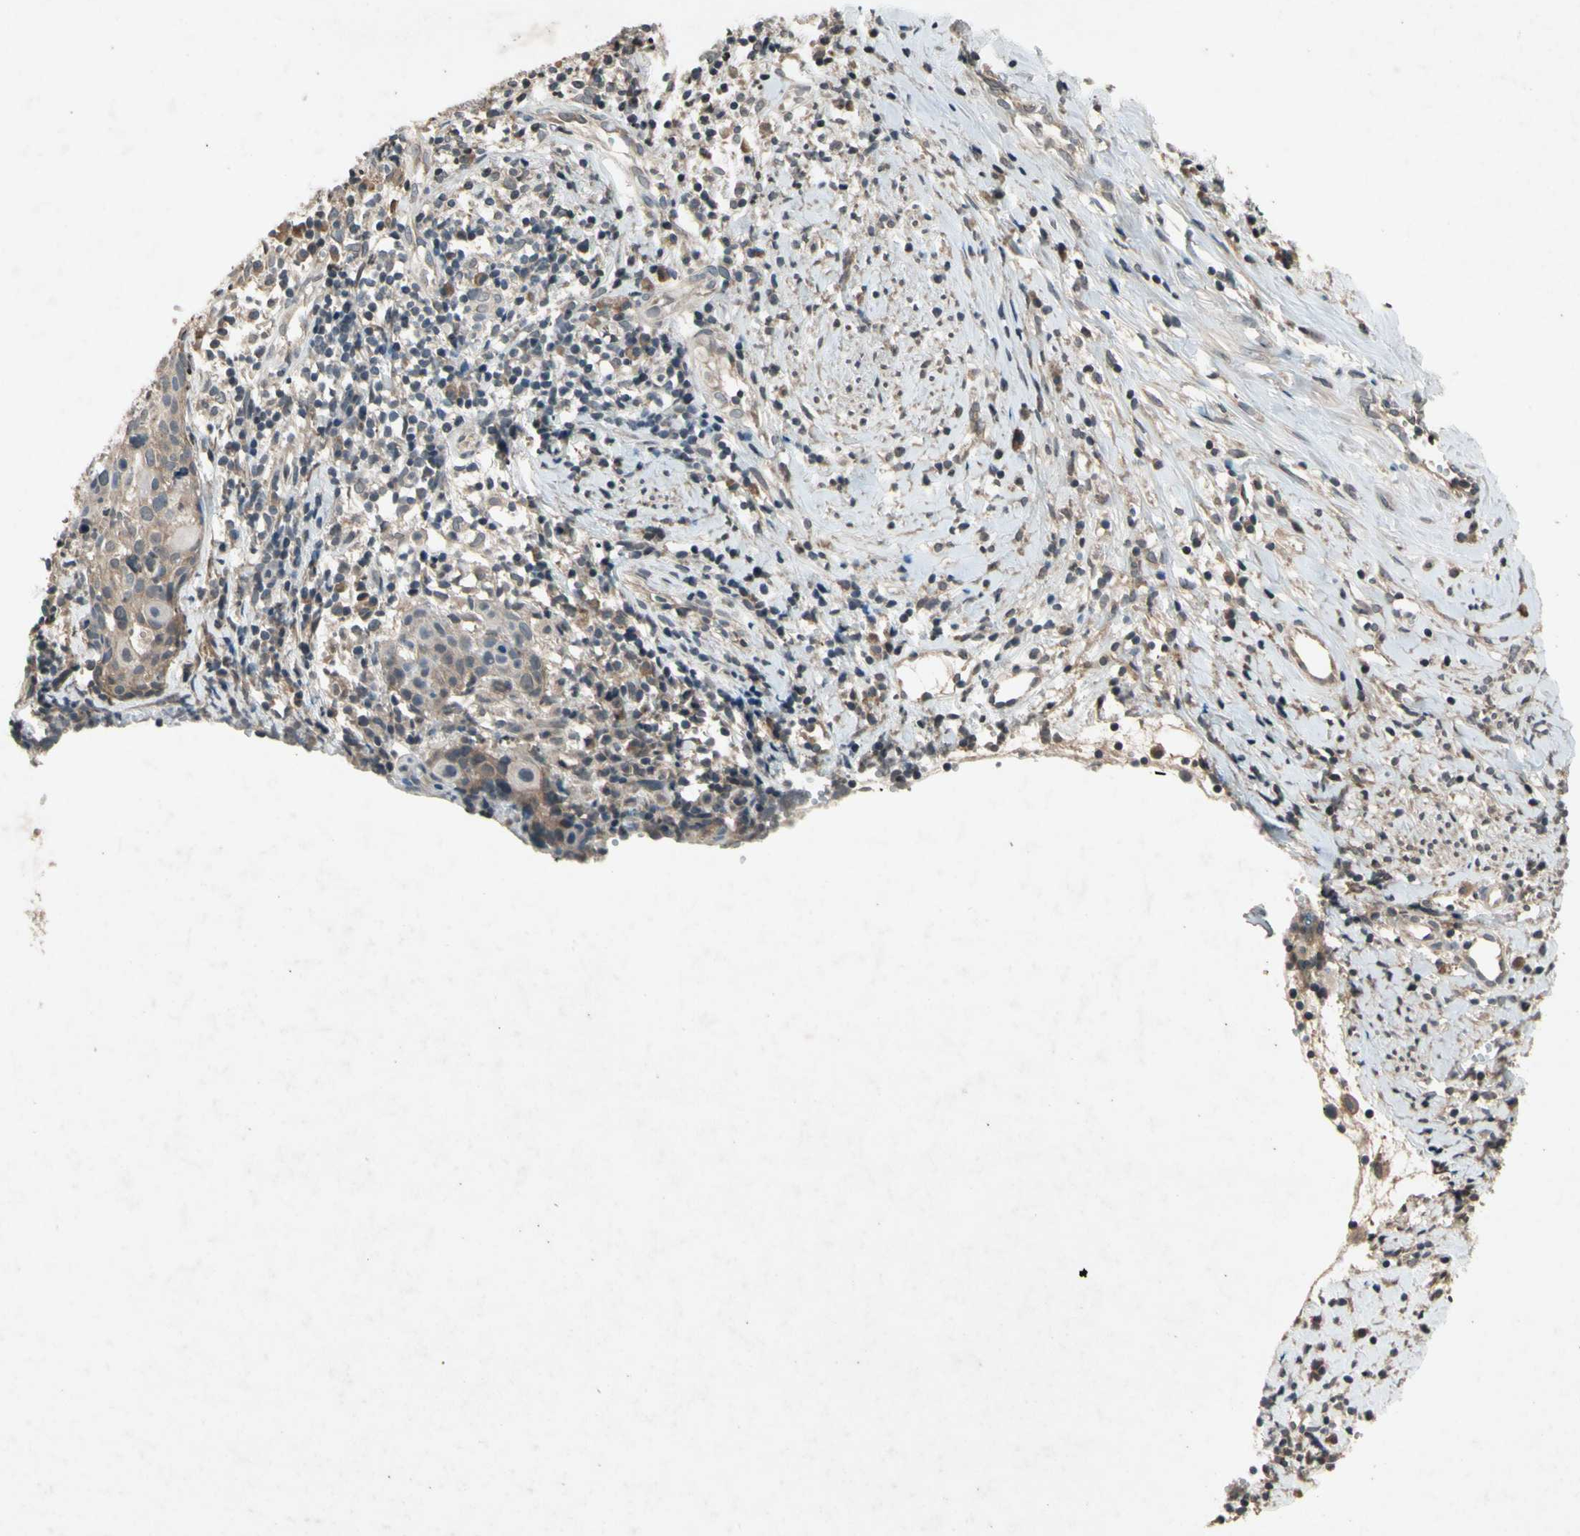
{"staining": {"intensity": "weak", "quantity": "25%-75%", "location": "cytoplasmic/membranous"}, "tissue": "cervical cancer", "cell_type": "Tumor cells", "image_type": "cancer", "snomed": [{"axis": "morphology", "description": "Squamous cell carcinoma, NOS"}, {"axis": "topography", "description": "Cervix"}], "caption": "Protein analysis of cervical squamous cell carcinoma tissue displays weak cytoplasmic/membranous staining in about 25%-75% of tumor cells. (DAB (3,3'-diaminobenzidine) IHC with brightfield microscopy, high magnification).", "gene": "DPY19L3", "patient": {"sex": "female", "age": 40}}